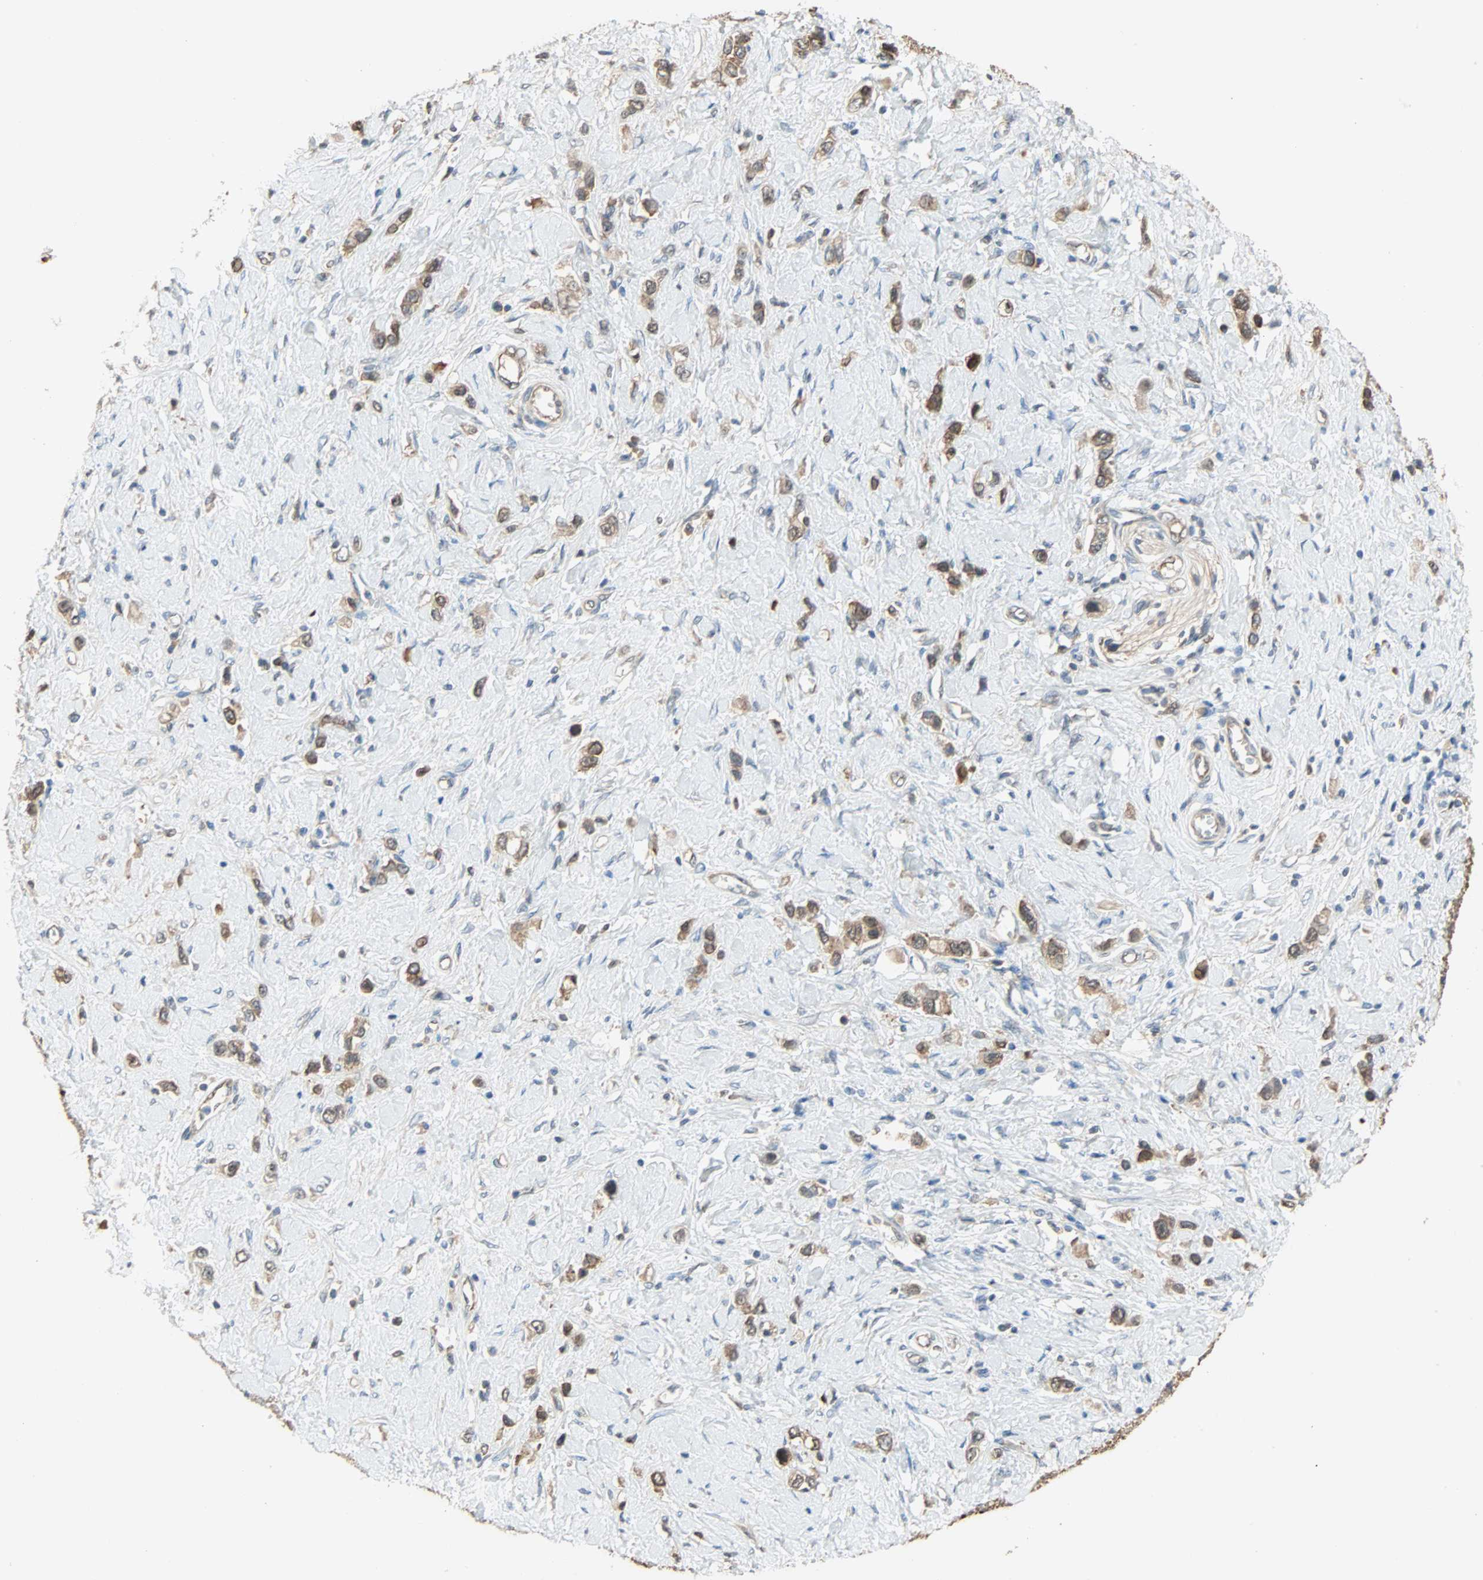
{"staining": {"intensity": "moderate", "quantity": ">75%", "location": "cytoplasmic/membranous"}, "tissue": "stomach cancer", "cell_type": "Tumor cells", "image_type": "cancer", "snomed": [{"axis": "morphology", "description": "Normal tissue, NOS"}, {"axis": "morphology", "description": "Adenocarcinoma, NOS"}, {"axis": "topography", "description": "Stomach, upper"}, {"axis": "topography", "description": "Stomach"}], "caption": "IHC histopathology image of stomach cancer (adenocarcinoma) stained for a protein (brown), which shows medium levels of moderate cytoplasmic/membranous staining in approximately >75% of tumor cells.", "gene": "PRDX1", "patient": {"sex": "female", "age": 65}}